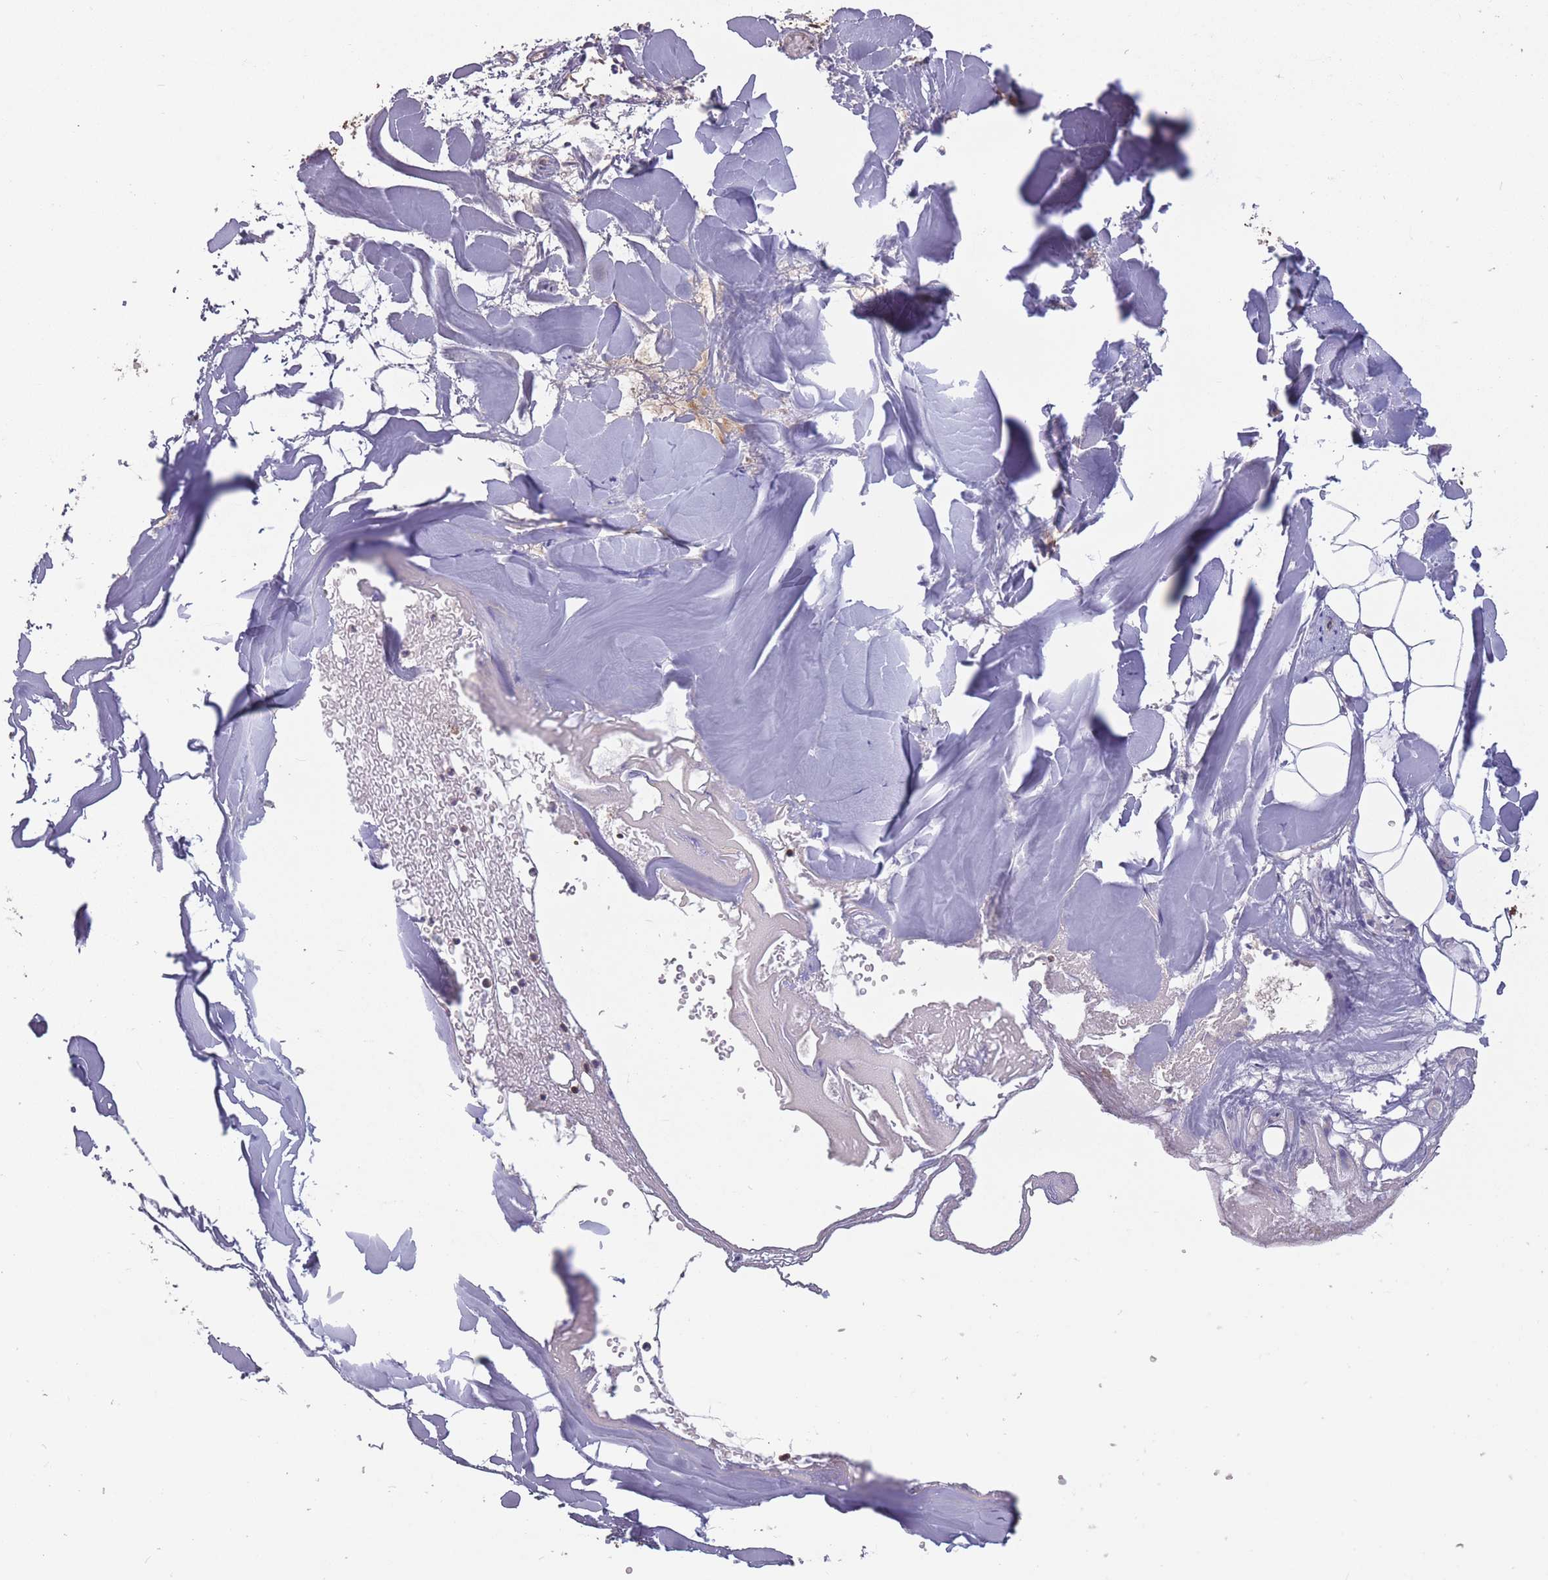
{"staining": {"intensity": "negative", "quantity": "none", "location": "none"}, "tissue": "adipose tissue", "cell_type": "Adipocytes", "image_type": "normal", "snomed": [{"axis": "morphology", "description": "Normal tissue, NOS"}, {"axis": "topography", "description": "Peripheral nerve tissue"}], "caption": "High power microscopy photomicrograph of an immunohistochemistry photomicrograph of benign adipose tissue, revealing no significant positivity in adipocytes.", "gene": "TOMM40L", "patient": {"sex": "male", "age": 74}}